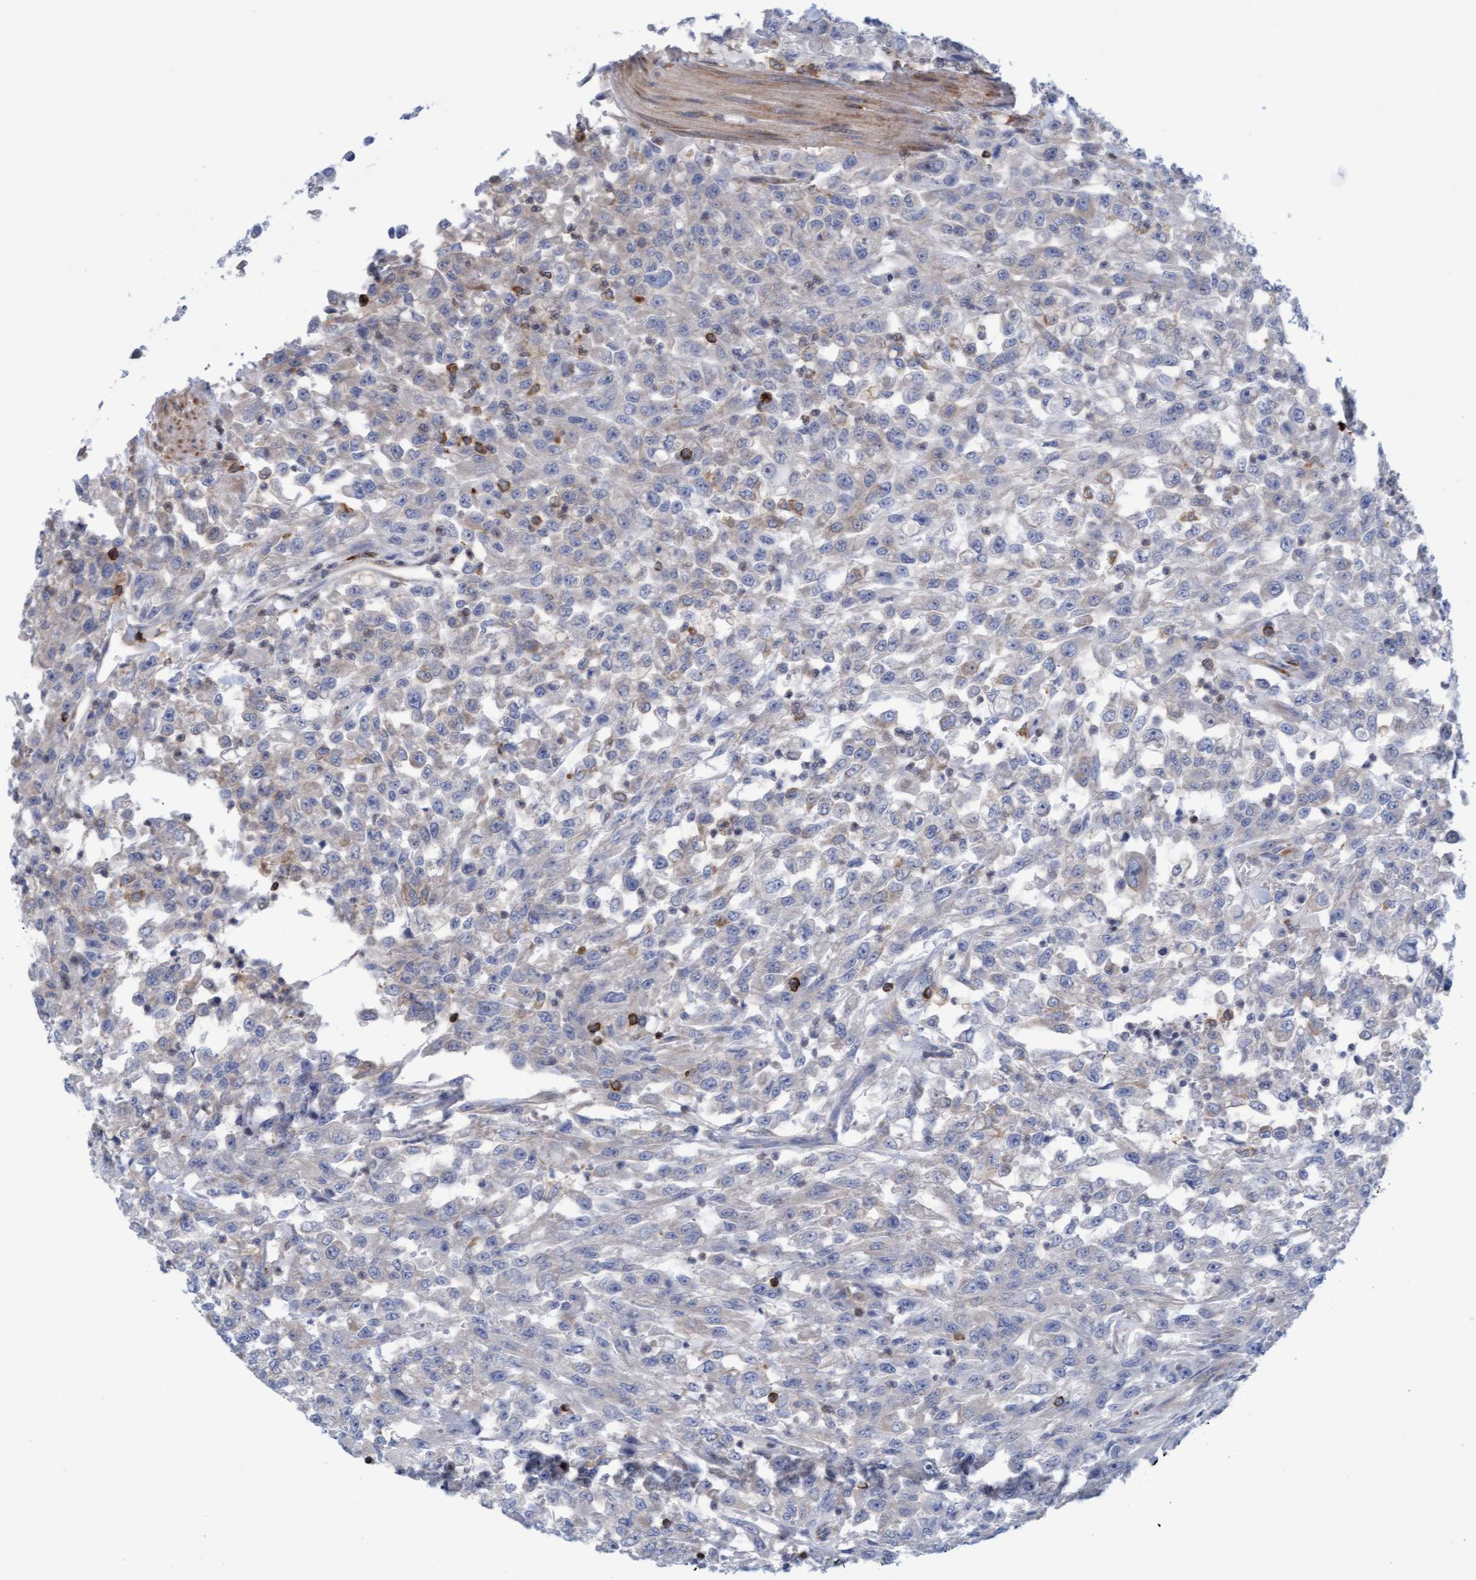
{"staining": {"intensity": "negative", "quantity": "none", "location": "none"}, "tissue": "urothelial cancer", "cell_type": "Tumor cells", "image_type": "cancer", "snomed": [{"axis": "morphology", "description": "Urothelial carcinoma, High grade"}, {"axis": "topography", "description": "Urinary bladder"}], "caption": "Immunohistochemical staining of human high-grade urothelial carcinoma reveals no significant staining in tumor cells.", "gene": "FNBP1", "patient": {"sex": "male", "age": 46}}